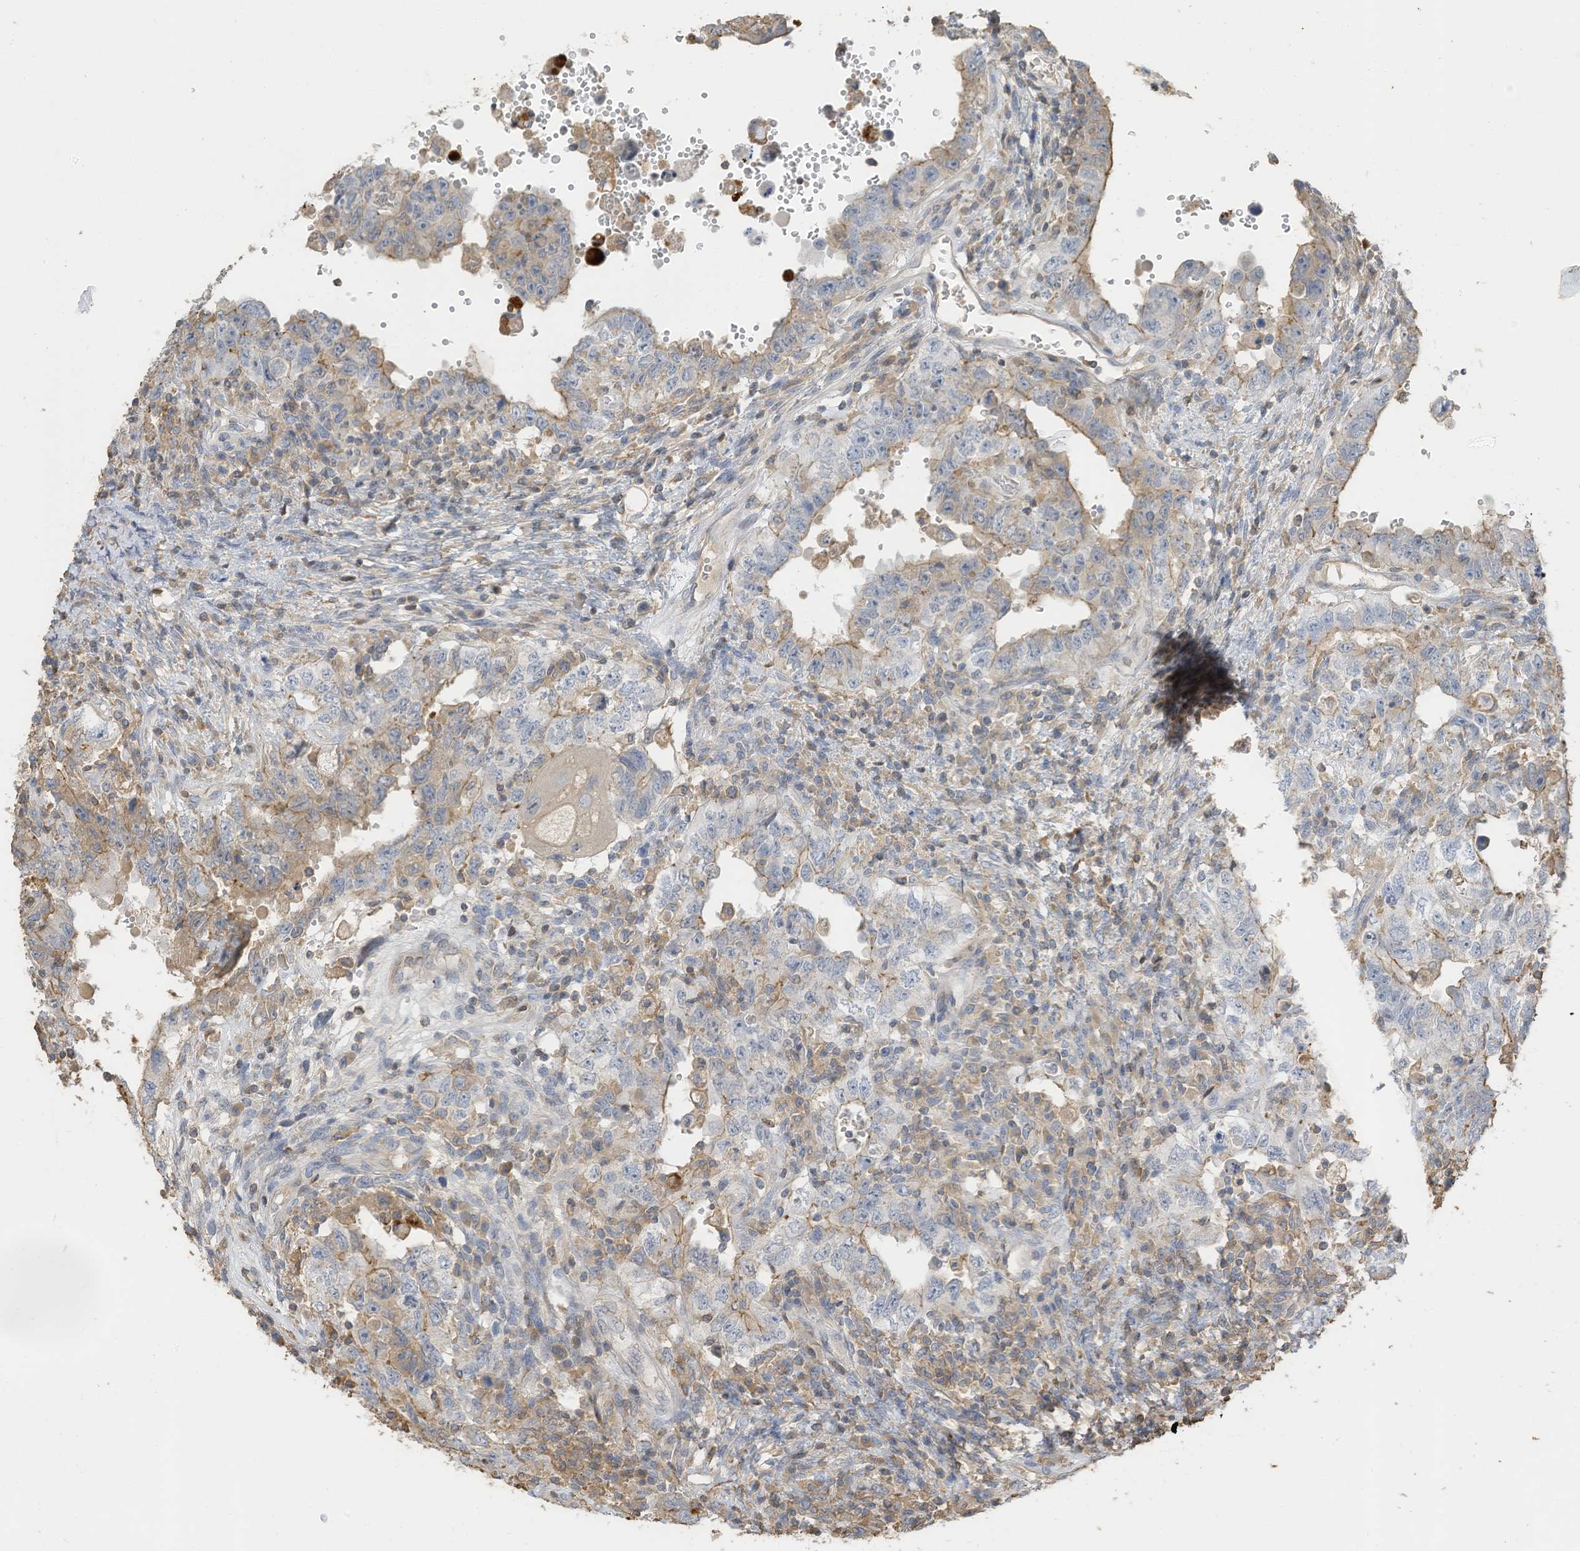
{"staining": {"intensity": "weak", "quantity": "<25%", "location": "cytoplasmic/membranous"}, "tissue": "testis cancer", "cell_type": "Tumor cells", "image_type": "cancer", "snomed": [{"axis": "morphology", "description": "Carcinoma, Embryonal, NOS"}, {"axis": "topography", "description": "Testis"}], "caption": "This histopathology image is of testis cancer (embryonal carcinoma) stained with immunohistochemistry (IHC) to label a protein in brown with the nuclei are counter-stained blue. There is no expression in tumor cells.", "gene": "SLFN14", "patient": {"sex": "male", "age": 26}}